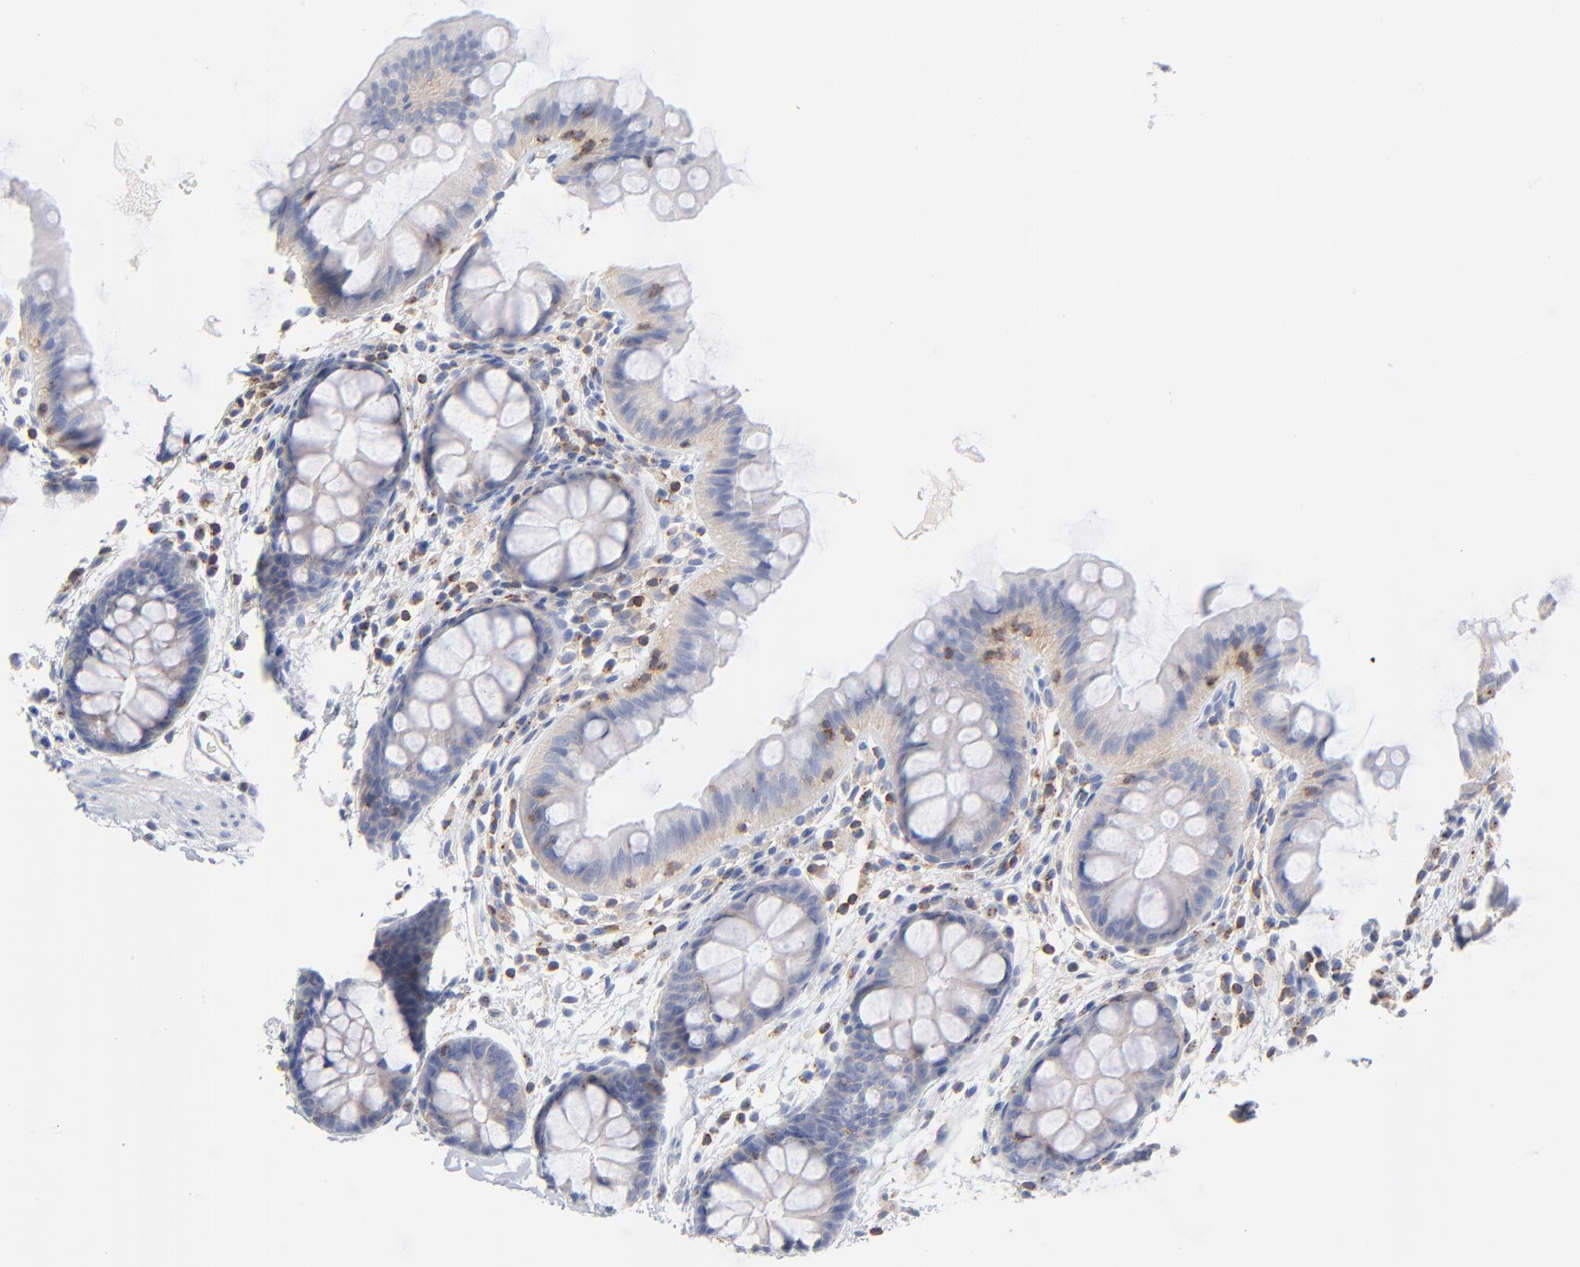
{"staining": {"intensity": "negative", "quantity": "none", "location": "none"}, "tissue": "colon", "cell_type": "Endothelial cells", "image_type": "normal", "snomed": [{"axis": "morphology", "description": "Normal tissue, NOS"}, {"axis": "topography", "description": "Smooth muscle"}, {"axis": "topography", "description": "Colon"}], "caption": "DAB immunohistochemical staining of normal colon reveals no significant staining in endothelial cells.", "gene": "SEPTIN11", "patient": {"sex": "male", "age": 67}}